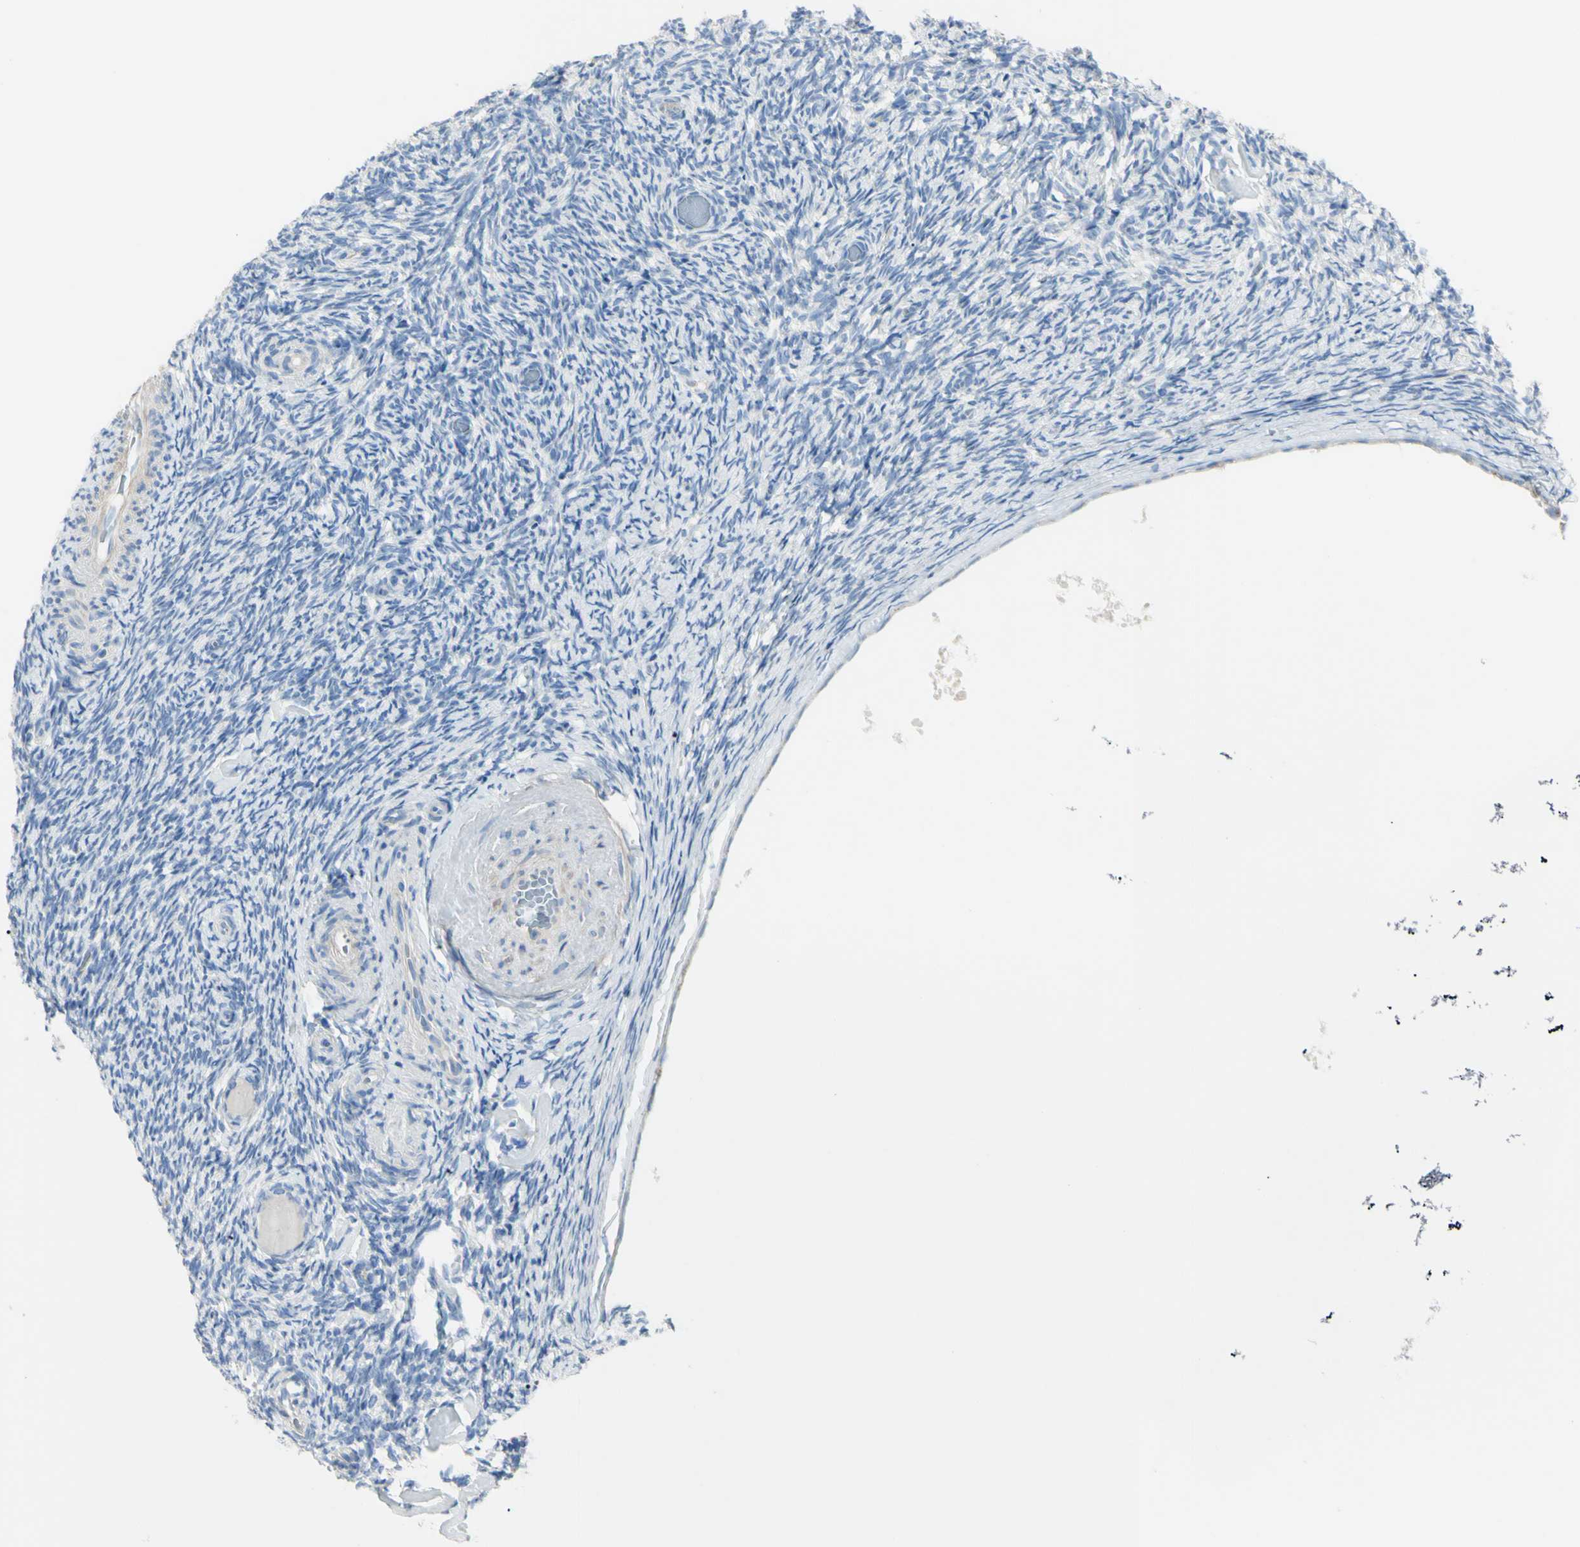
{"staining": {"intensity": "negative", "quantity": "none", "location": "none"}, "tissue": "ovary", "cell_type": "Ovarian stroma cells", "image_type": "normal", "snomed": [{"axis": "morphology", "description": "Normal tissue, NOS"}, {"axis": "topography", "description": "Ovary"}], "caption": "IHC of unremarkable human ovary shows no expression in ovarian stroma cells.", "gene": "B4GALT3", "patient": {"sex": "female", "age": 60}}